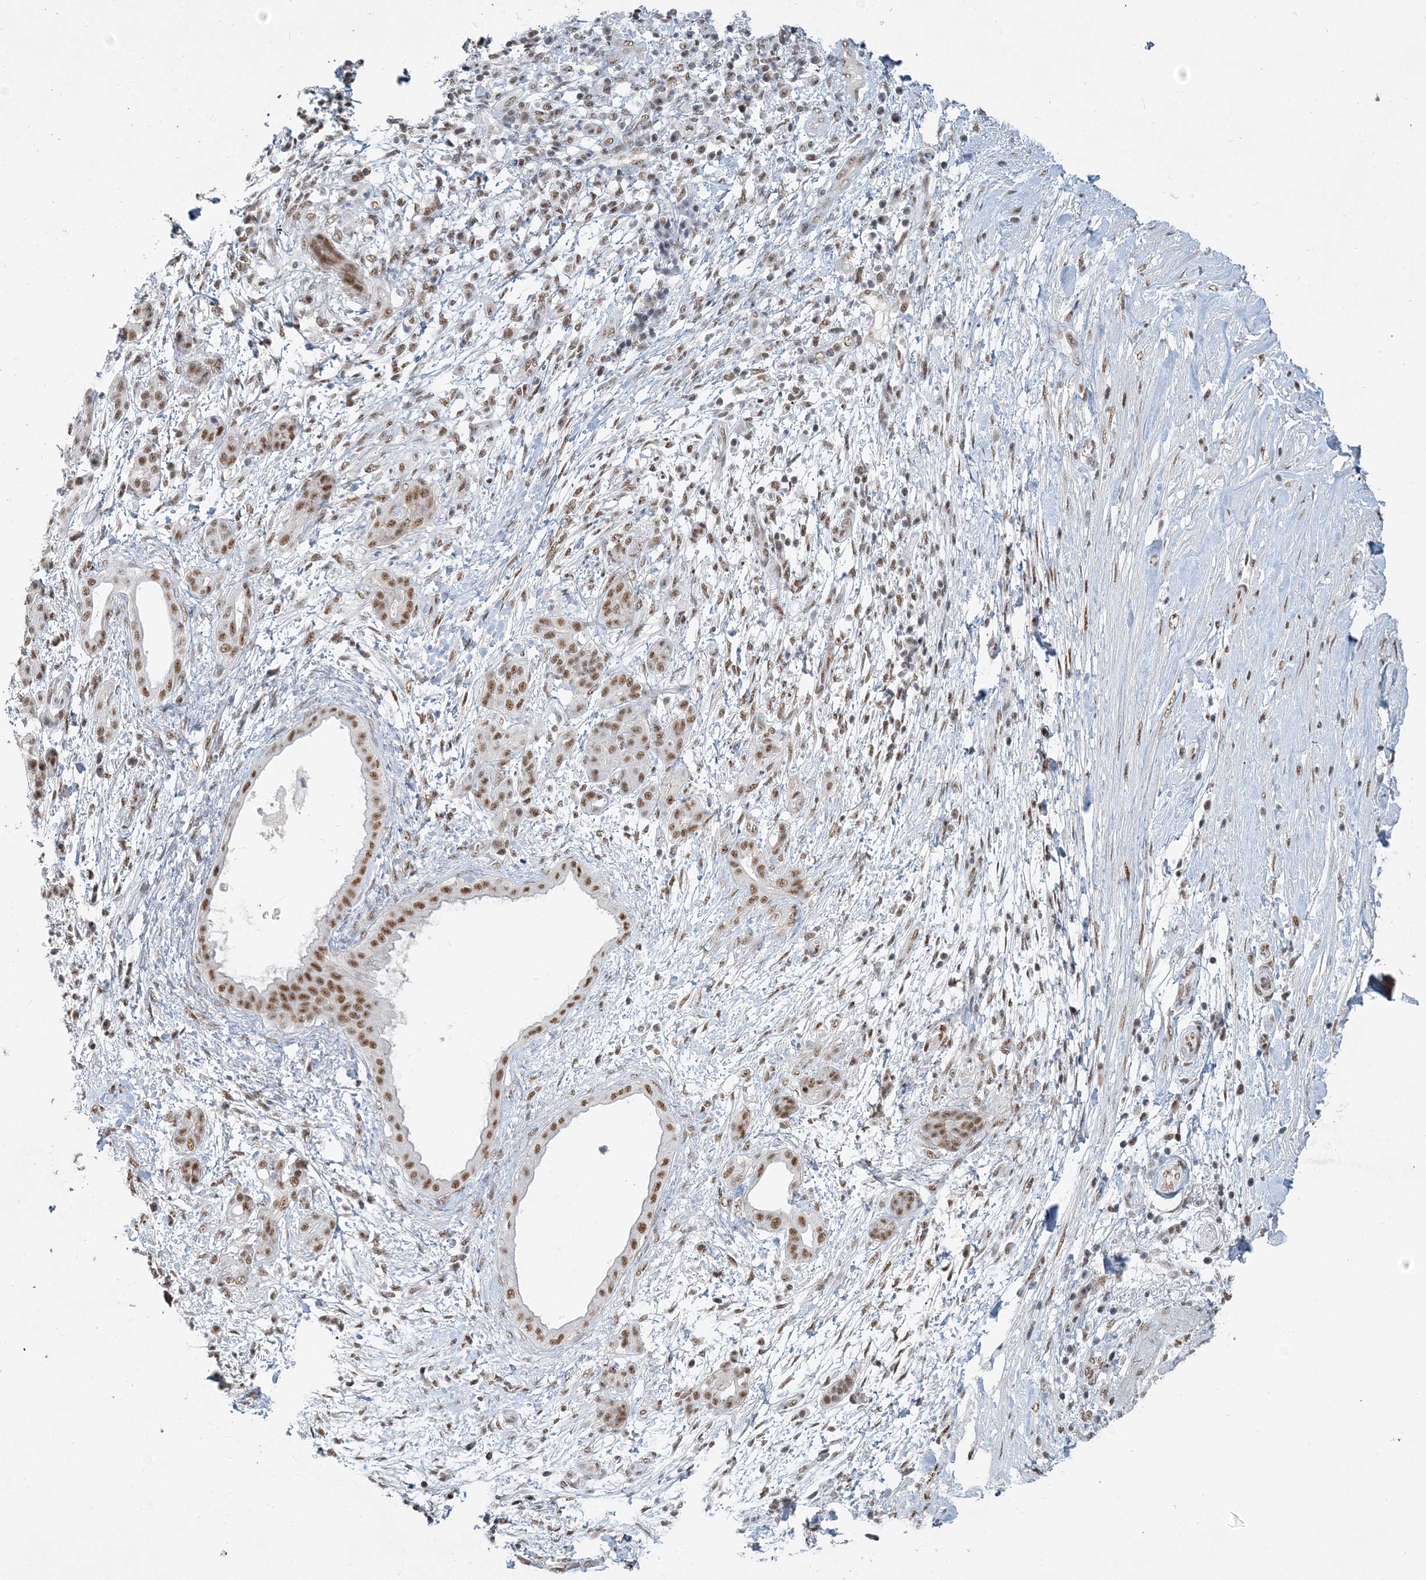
{"staining": {"intensity": "moderate", "quantity": ">75%", "location": "nuclear"}, "tissue": "pancreatic cancer", "cell_type": "Tumor cells", "image_type": "cancer", "snomed": [{"axis": "morphology", "description": "Adenocarcinoma, NOS"}, {"axis": "topography", "description": "Pancreas"}], "caption": "Tumor cells demonstrate moderate nuclear expression in about >75% of cells in adenocarcinoma (pancreatic).", "gene": "PLRG1", "patient": {"sex": "female", "age": 55}}